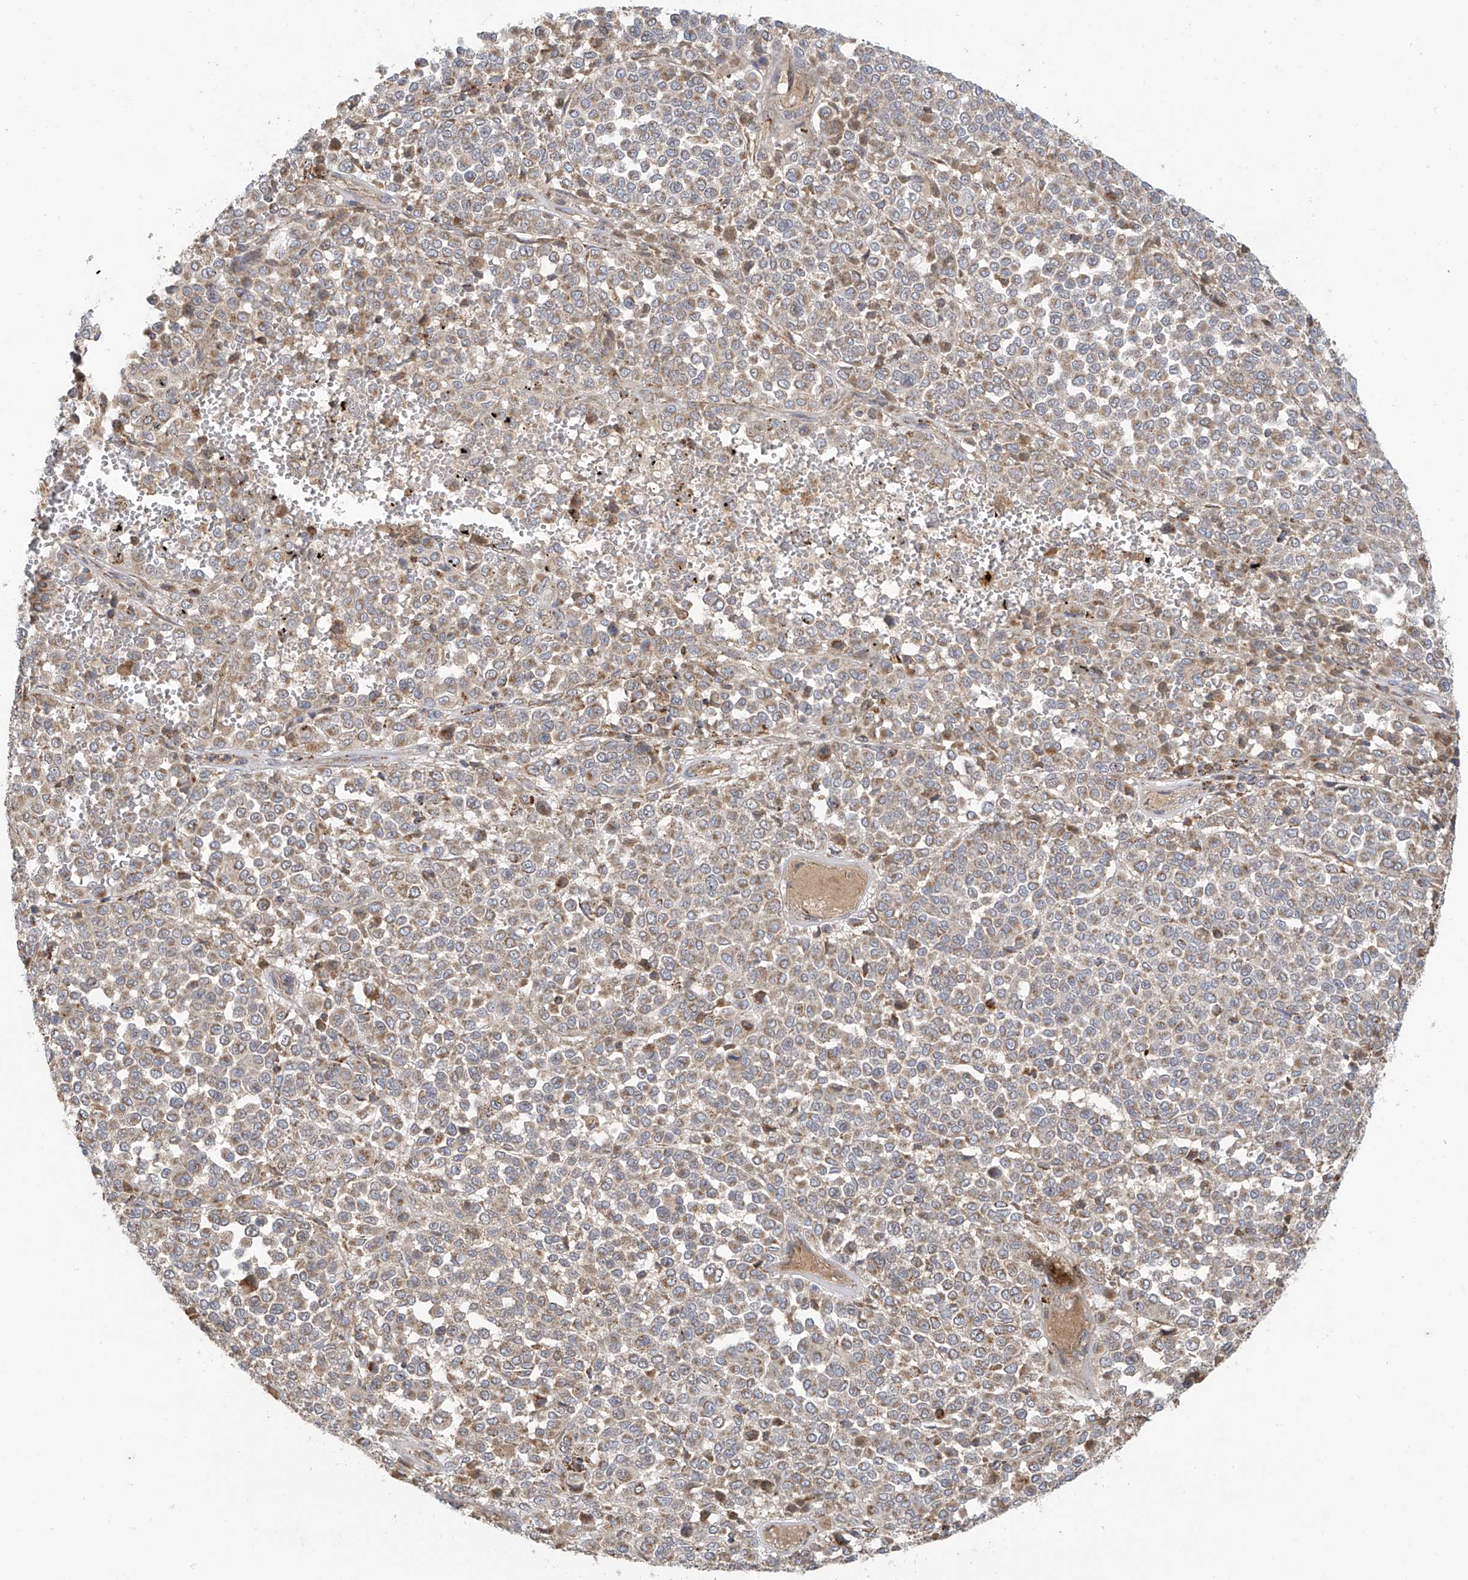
{"staining": {"intensity": "weak", "quantity": "25%-75%", "location": "cytoplasmic/membranous"}, "tissue": "melanoma", "cell_type": "Tumor cells", "image_type": "cancer", "snomed": [{"axis": "morphology", "description": "Malignant melanoma, Metastatic site"}, {"axis": "topography", "description": "Pancreas"}], "caption": "Protein staining of malignant melanoma (metastatic site) tissue reveals weak cytoplasmic/membranous expression in approximately 25%-75% of tumor cells.", "gene": "C2orf74", "patient": {"sex": "female", "age": 30}}